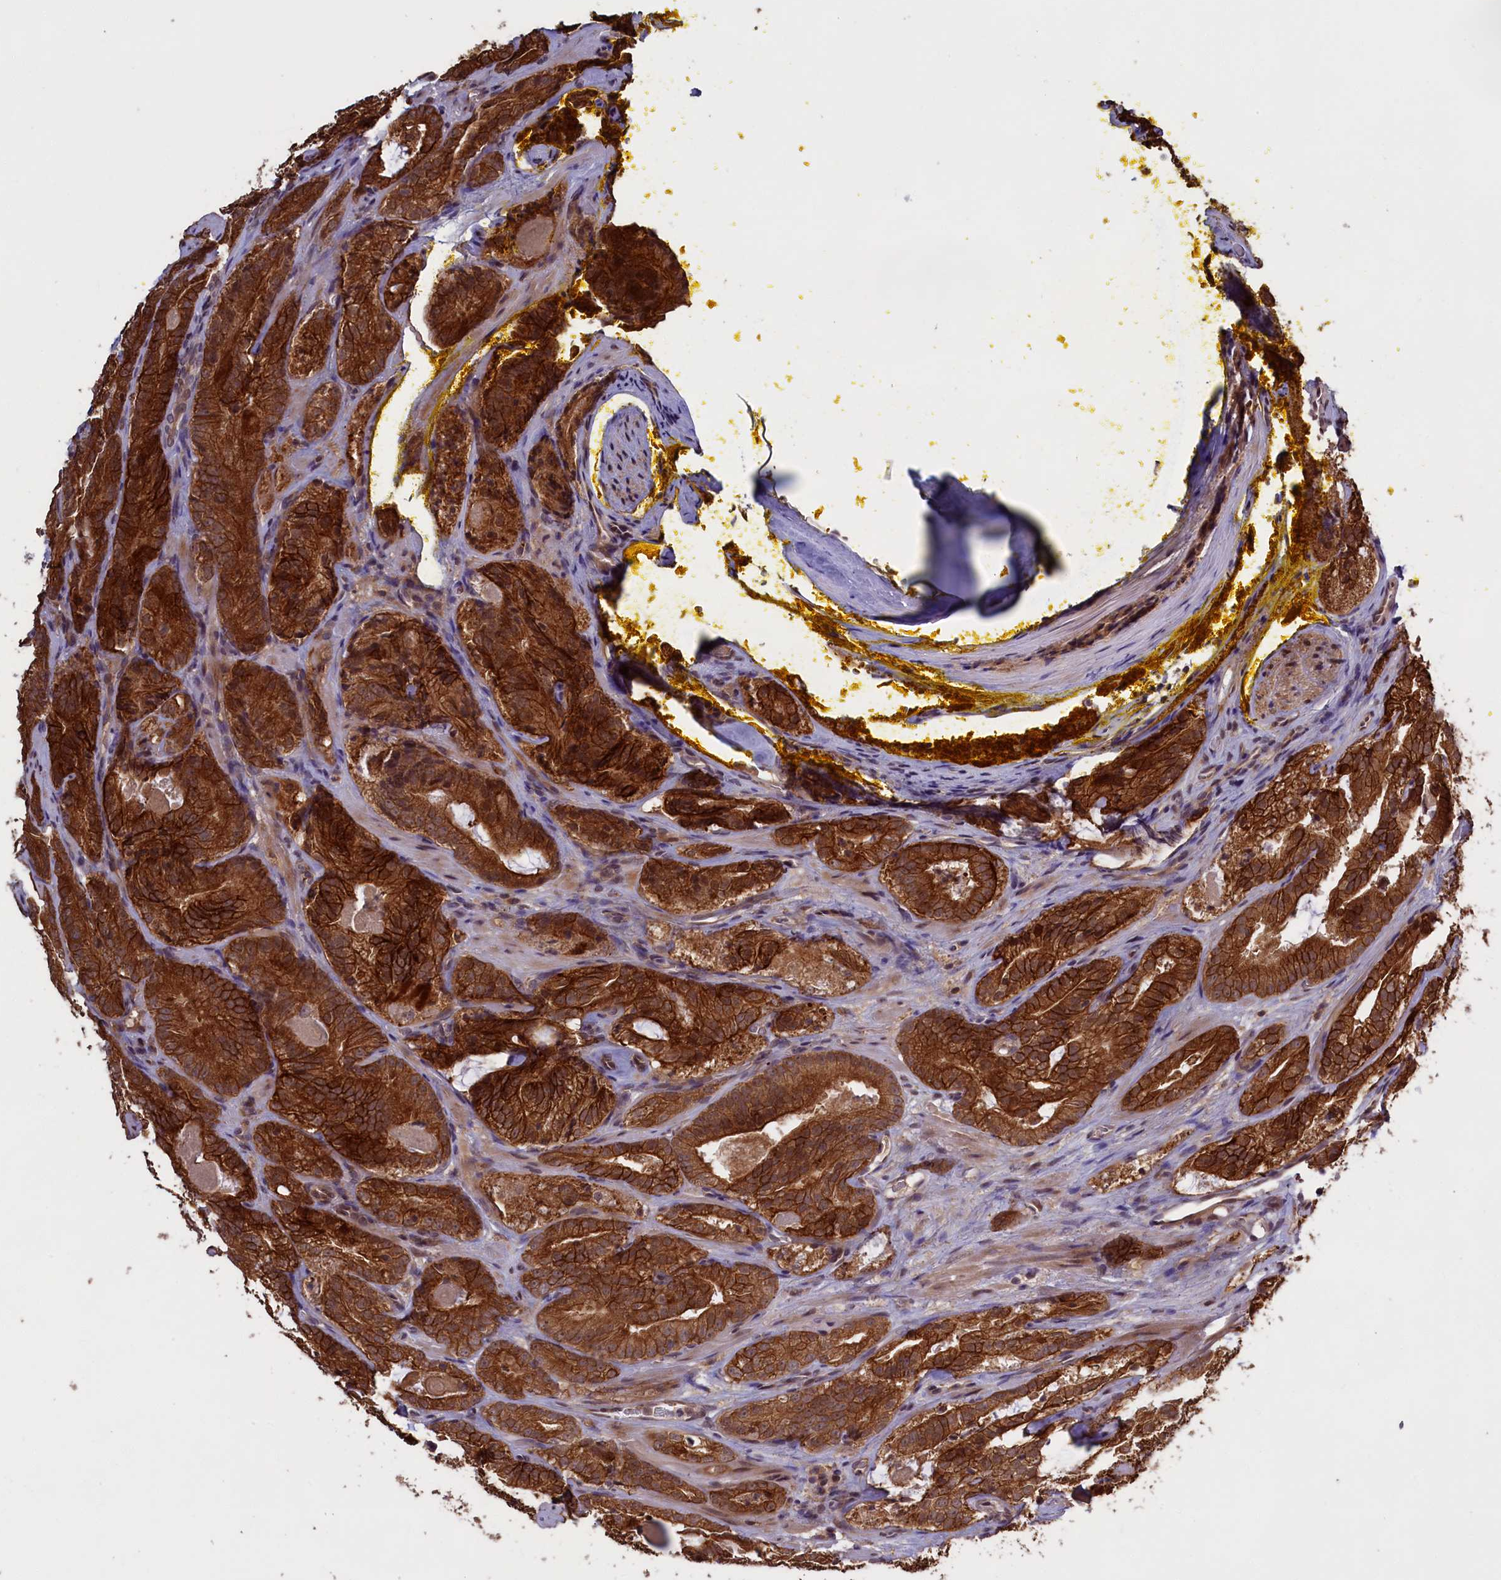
{"staining": {"intensity": "strong", "quantity": ">75%", "location": "cytoplasmic/membranous"}, "tissue": "prostate cancer", "cell_type": "Tumor cells", "image_type": "cancer", "snomed": [{"axis": "morphology", "description": "Adenocarcinoma, High grade"}, {"axis": "topography", "description": "Prostate"}], "caption": "A brown stain highlights strong cytoplasmic/membranous expression of a protein in human prostate high-grade adenocarcinoma tumor cells. (DAB (3,3'-diaminobenzidine) = brown stain, brightfield microscopy at high magnification).", "gene": "DENND1B", "patient": {"sex": "male", "age": 57}}